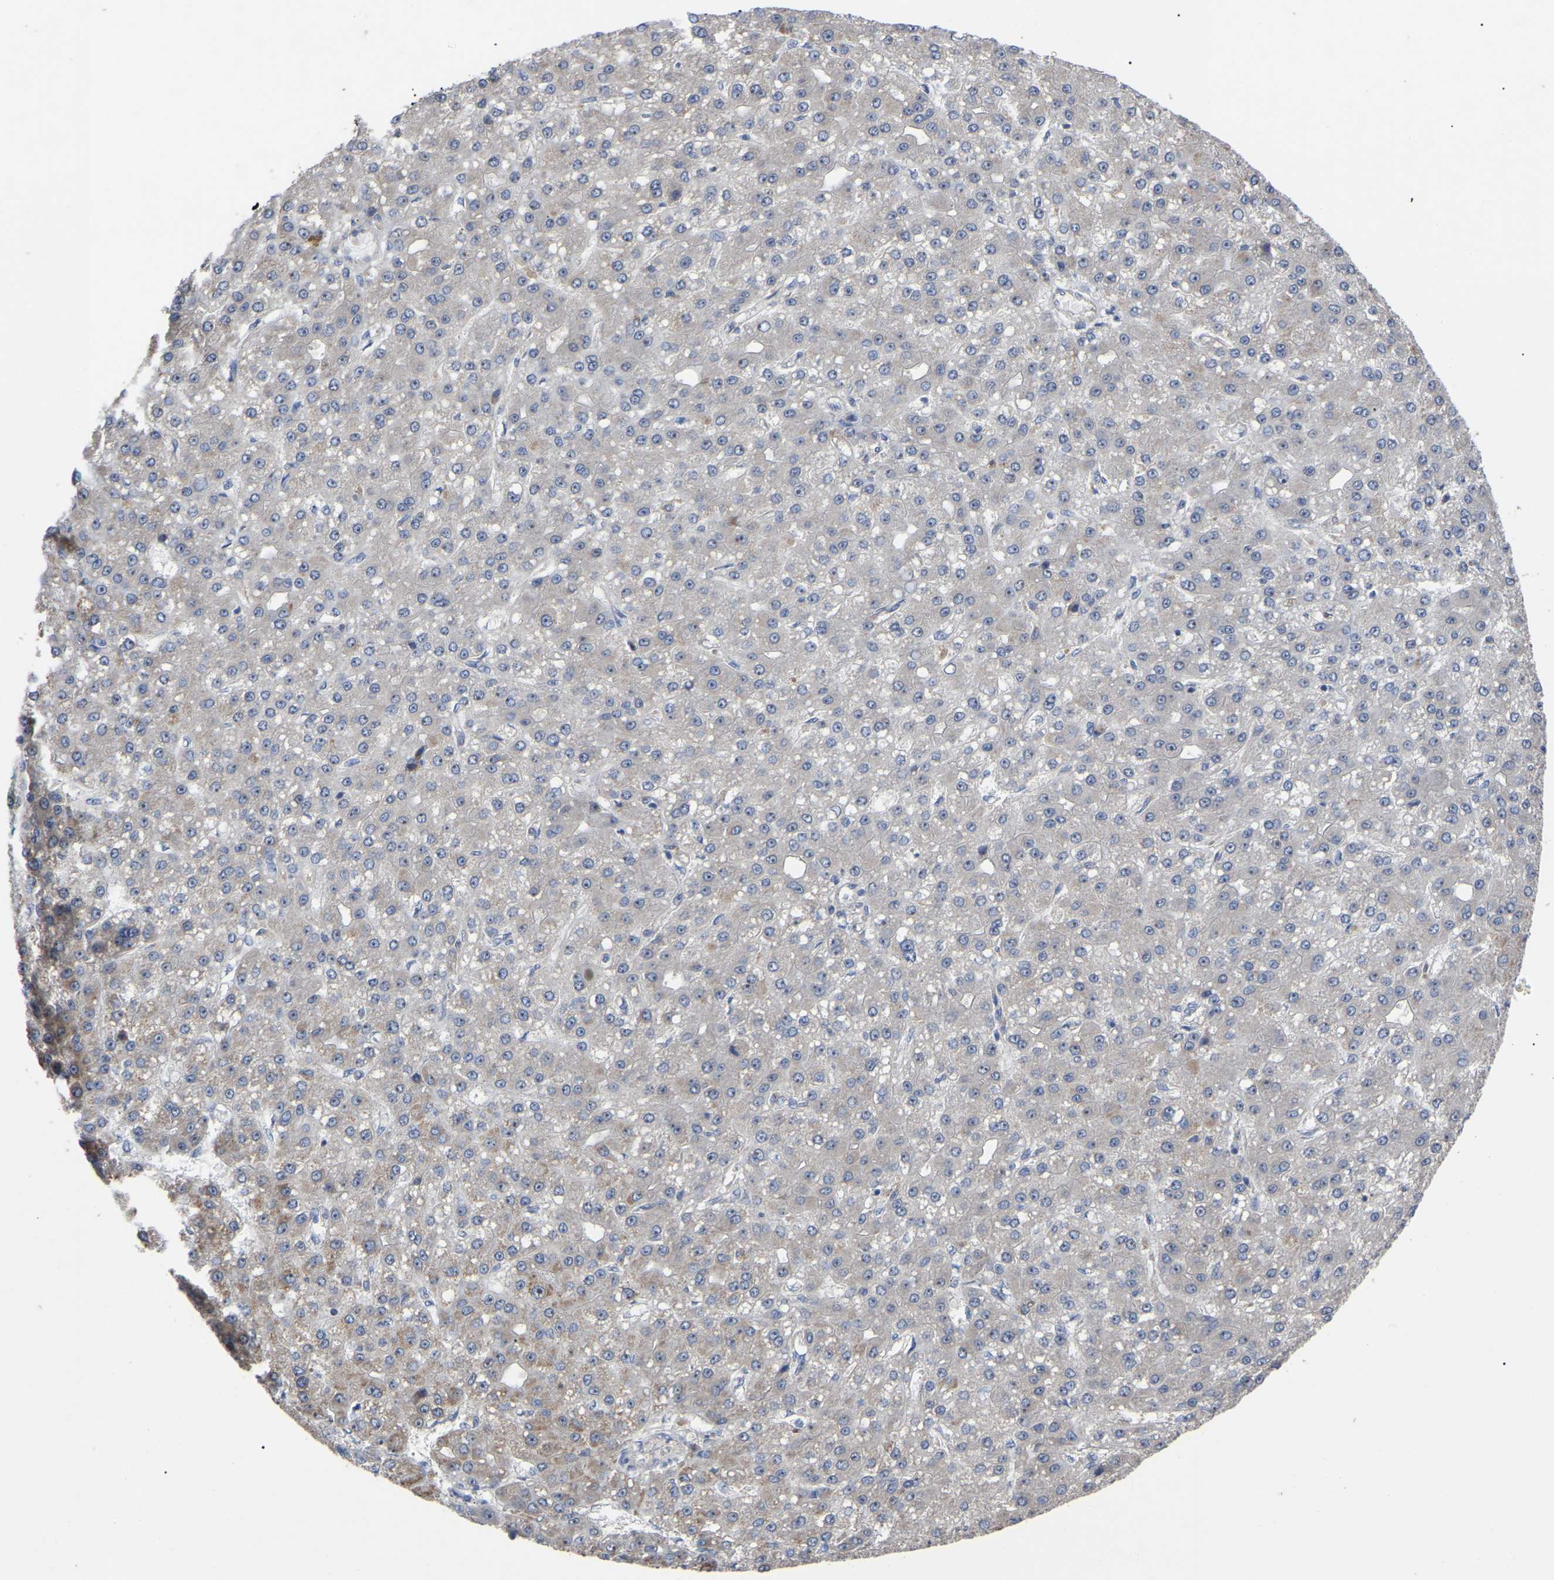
{"staining": {"intensity": "negative", "quantity": "none", "location": "none"}, "tissue": "liver cancer", "cell_type": "Tumor cells", "image_type": "cancer", "snomed": [{"axis": "morphology", "description": "Carcinoma, Hepatocellular, NOS"}, {"axis": "topography", "description": "Liver"}], "caption": "Immunohistochemistry of human liver cancer (hepatocellular carcinoma) reveals no positivity in tumor cells.", "gene": "NOP53", "patient": {"sex": "male", "age": 67}}